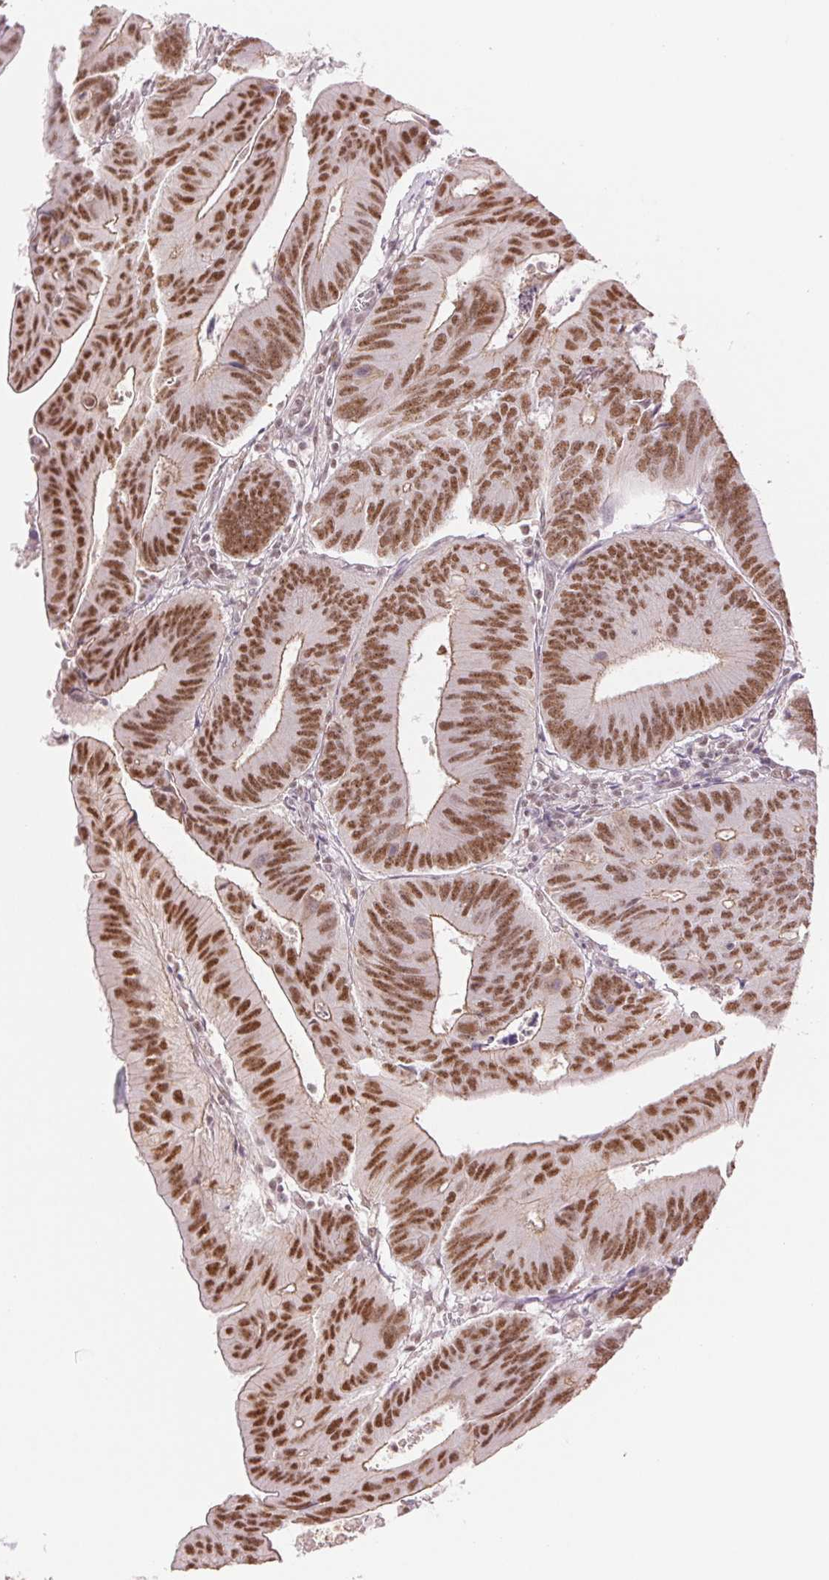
{"staining": {"intensity": "strong", "quantity": ">75%", "location": "nuclear"}, "tissue": "colorectal cancer", "cell_type": "Tumor cells", "image_type": "cancer", "snomed": [{"axis": "morphology", "description": "Adenocarcinoma, NOS"}, {"axis": "topography", "description": "Colon"}], "caption": "Colorectal cancer stained with a protein marker shows strong staining in tumor cells.", "gene": "RPRD1B", "patient": {"sex": "male", "age": 65}}